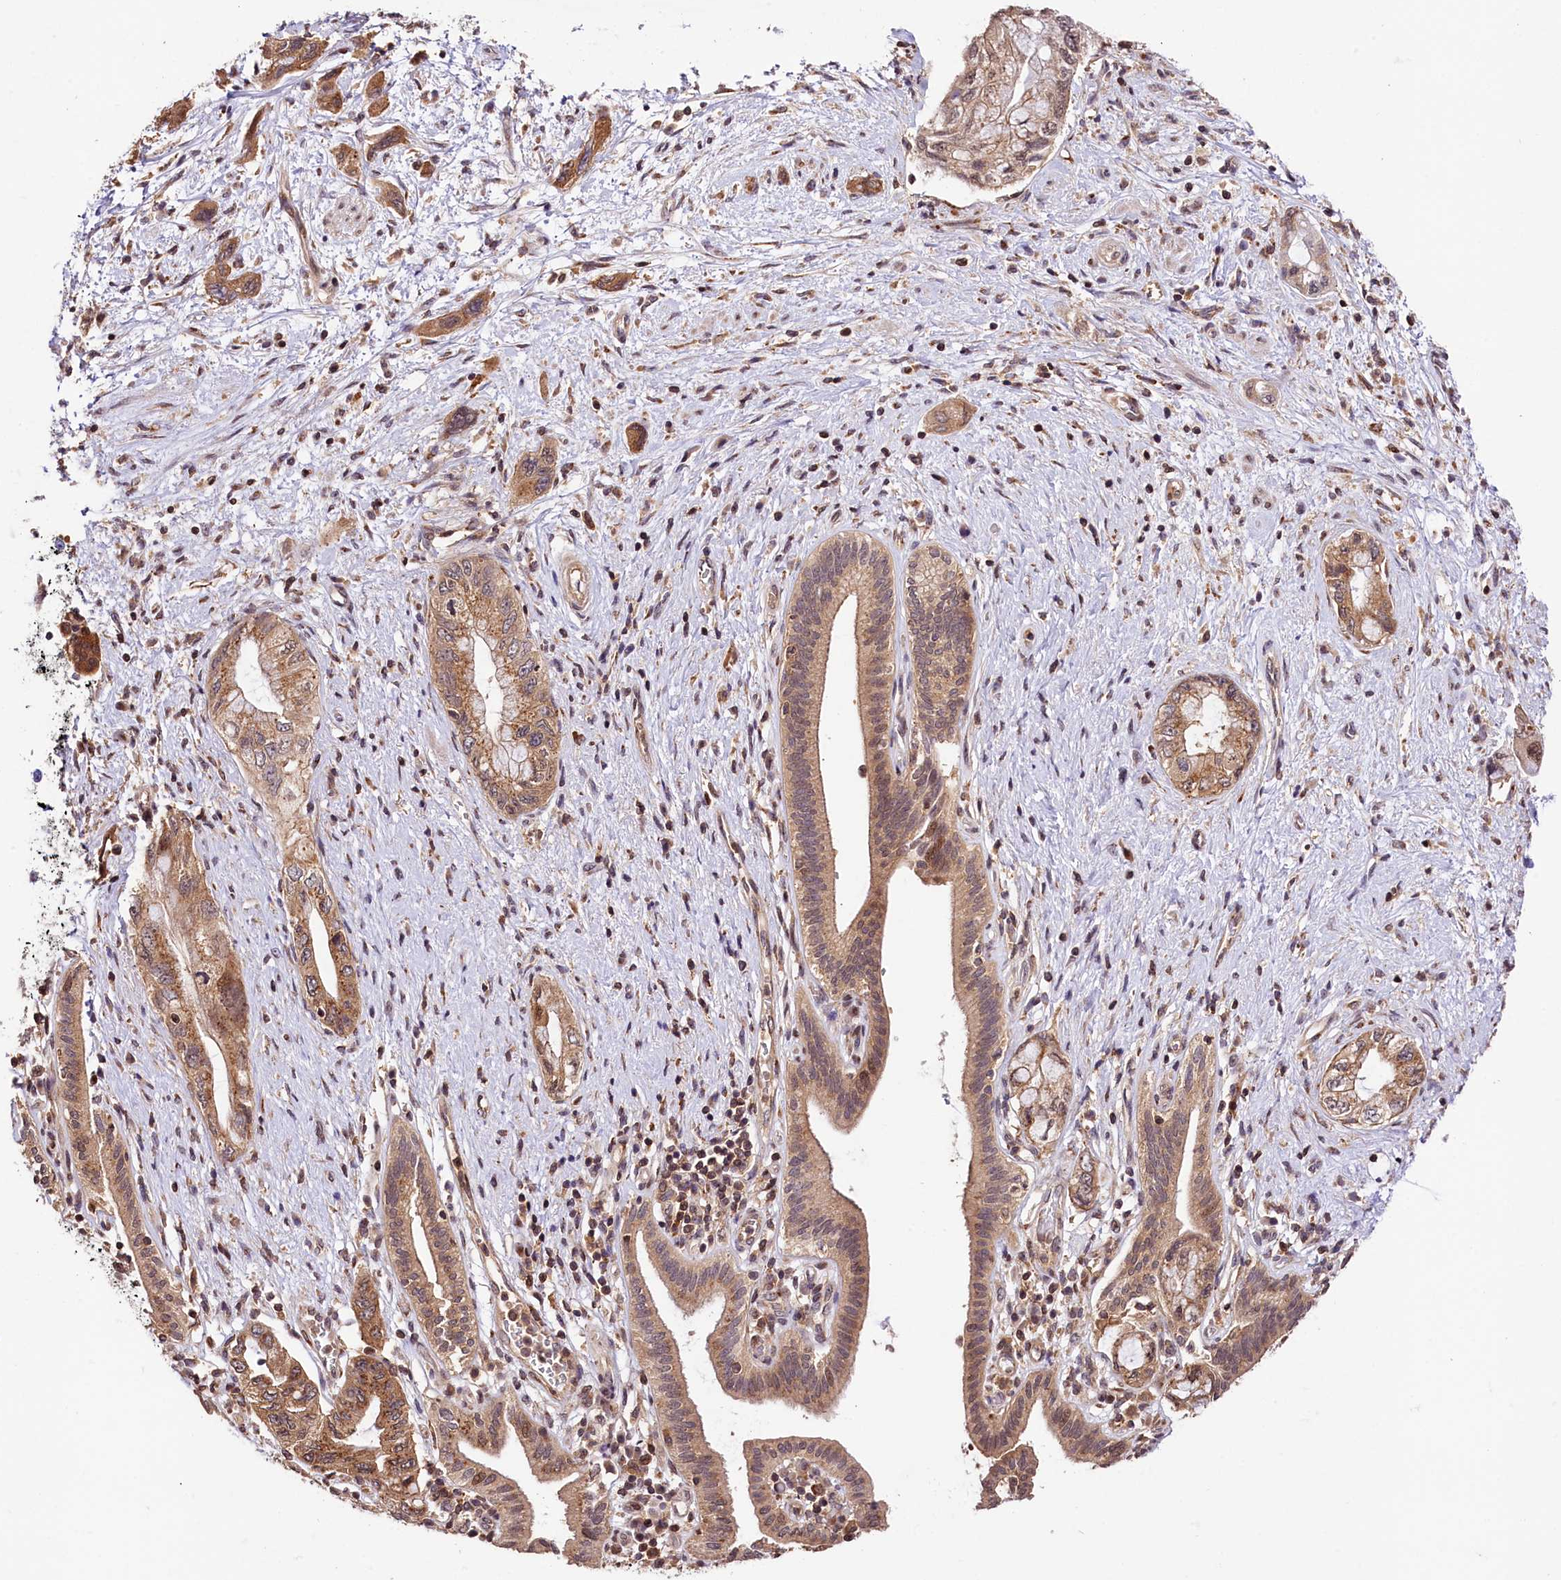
{"staining": {"intensity": "moderate", "quantity": ">75%", "location": "cytoplasmic/membranous,nuclear"}, "tissue": "pancreatic cancer", "cell_type": "Tumor cells", "image_type": "cancer", "snomed": [{"axis": "morphology", "description": "Adenocarcinoma, NOS"}, {"axis": "topography", "description": "Pancreas"}], "caption": "A medium amount of moderate cytoplasmic/membranous and nuclear staining is appreciated in about >75% of tumor cells in adenocarcinoma (pancreatic) tissue.", "gene": "CHORDC1", "patient": {"sex": "female", "age": 73}}